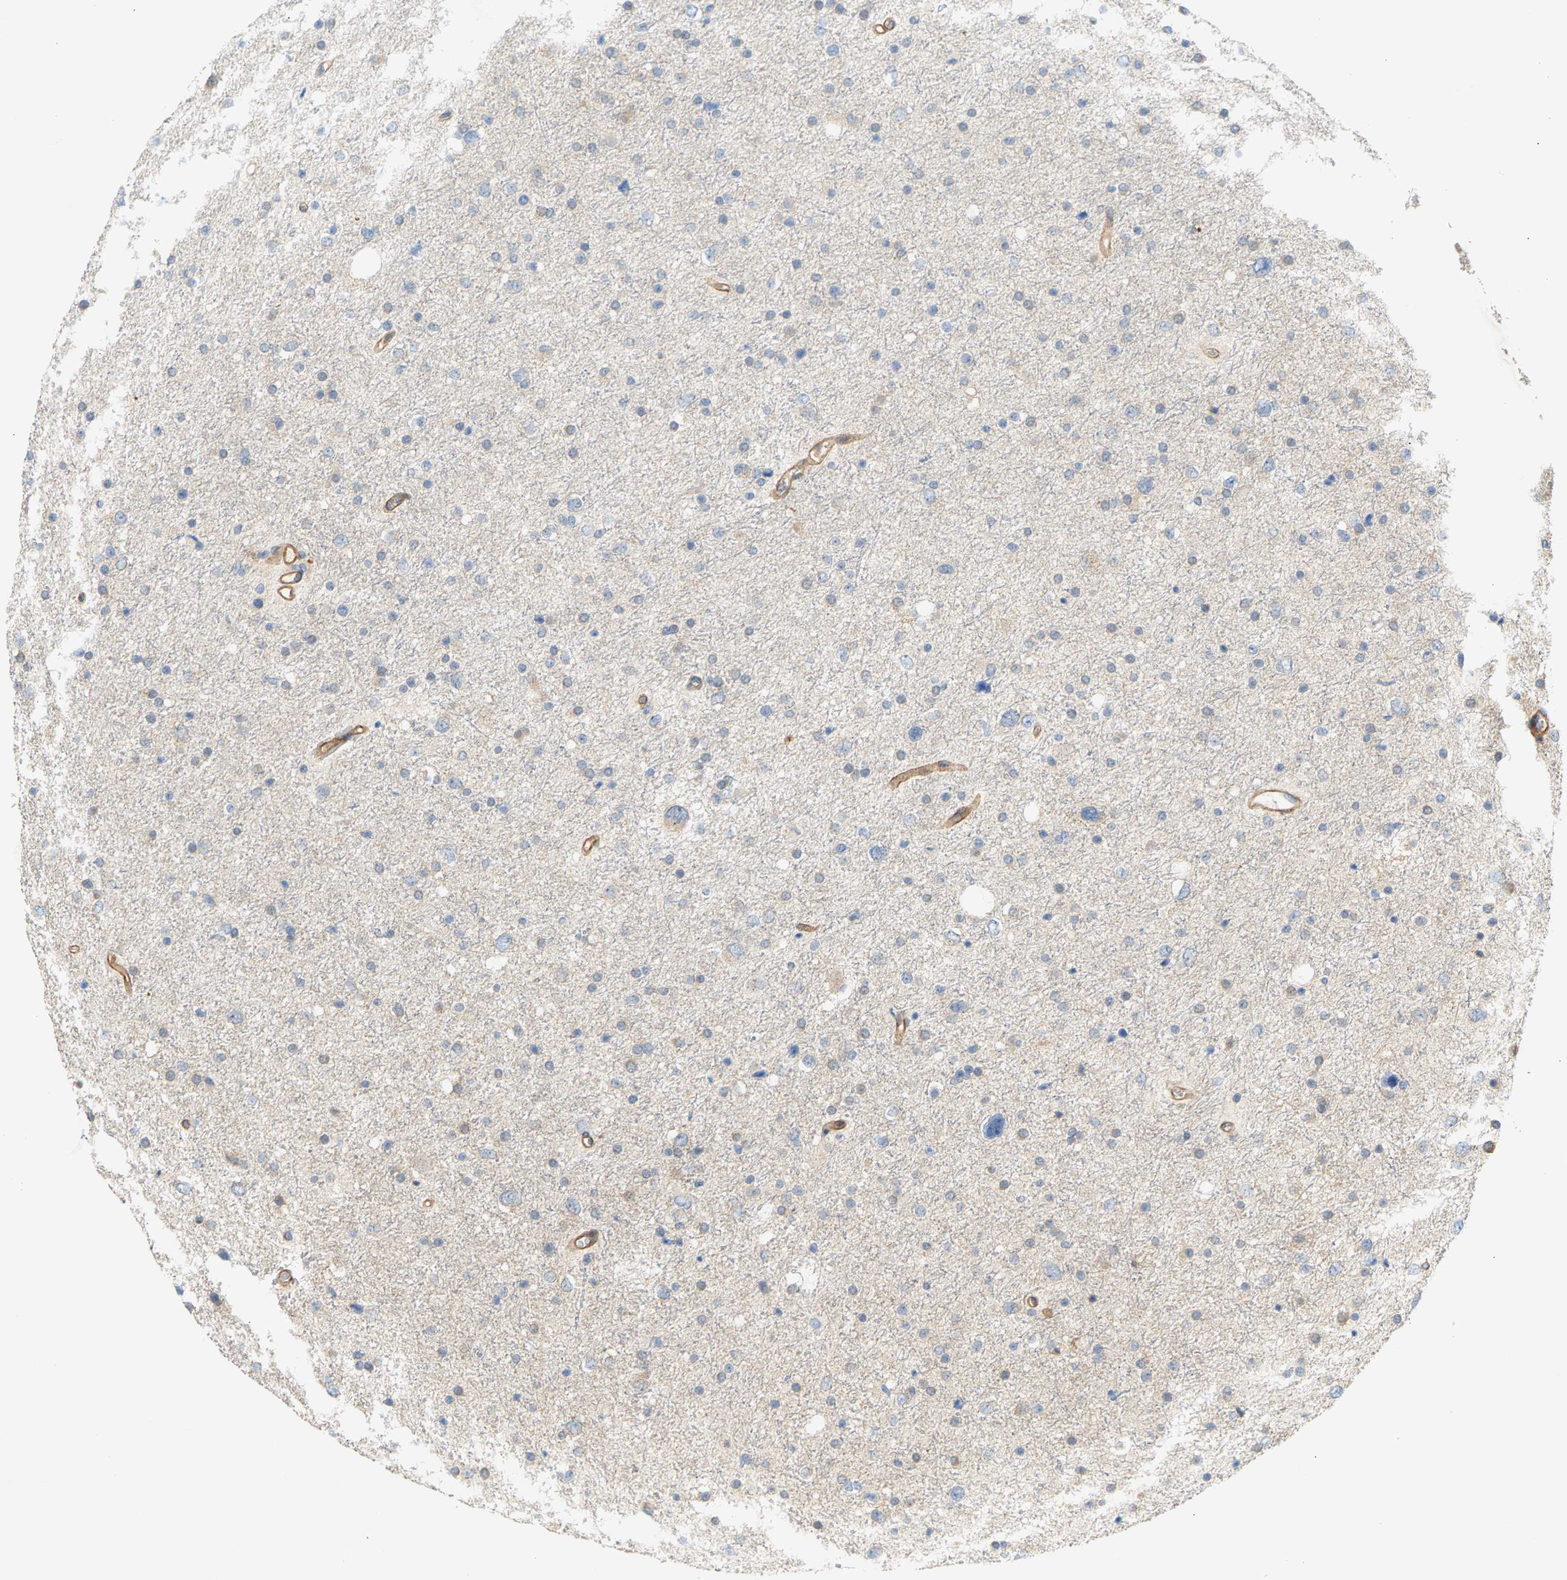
{"staining": {"intensity": "negative", "quantity": "none", "location": "none"}, "tissue": "glioma", "cell_type": "Tumor cells", "image_type": "cancer", "snomed": [{"axis": "morphology", "description": "Glioma, malignant, Low grade"}, {"axis": "topography", "description": "Brain"}], "caption": "Tumor cells are negative for protein expression in human glioma.", "gene": "KRTAP27-1", "patient": {"sex": "female", "age": 37}}